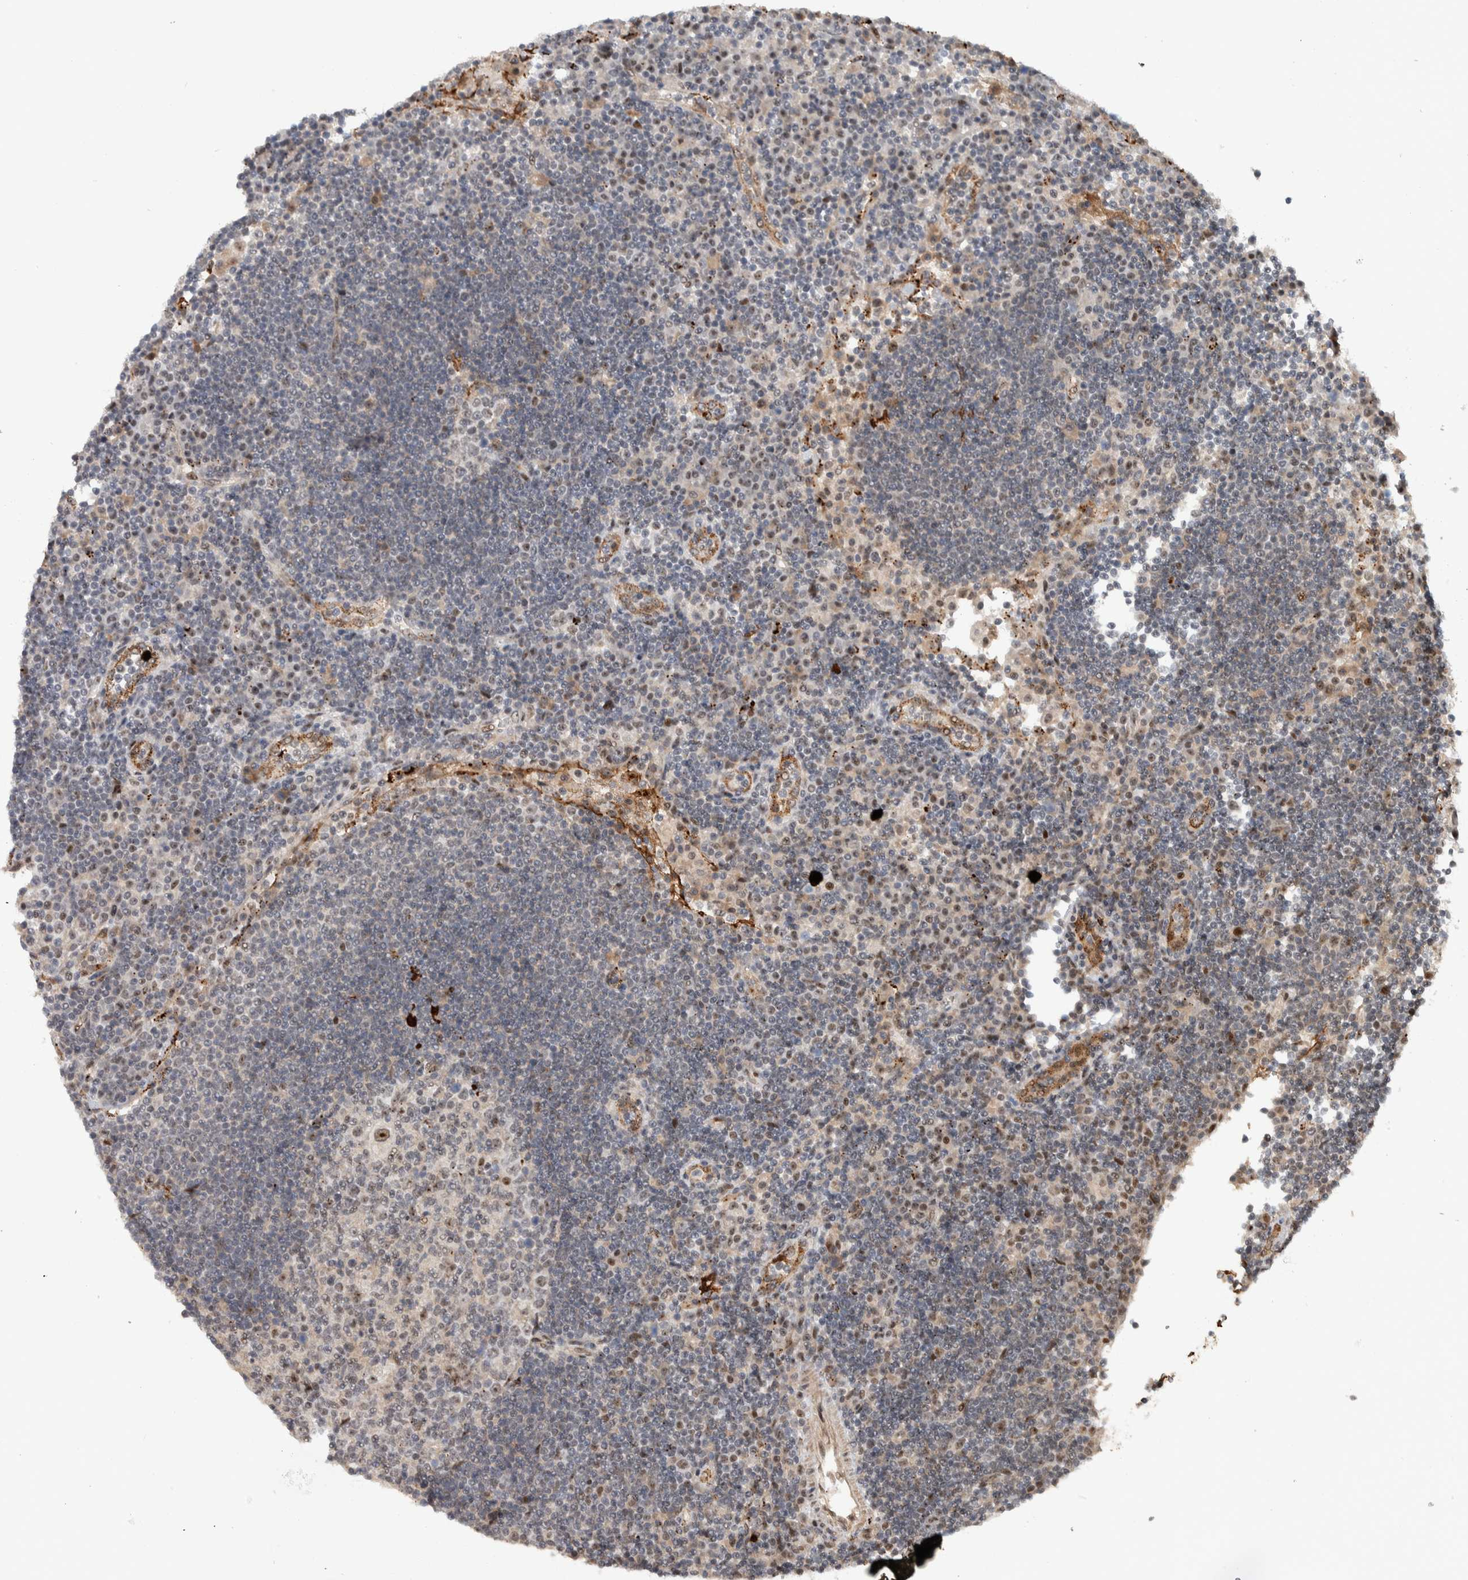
{"staining": {"intensity": "weak", "quantity": "25%-75%", "location": "nuclear"}, "tissue": "lymph node", "cell_type": "Germinal center cells", "image_type": "normal", "snomed": [{"axis": "morphology", "description": "Normal tissue, NOS"}, {"axis": "topography", "description": "Lymph node"}], "caption": "Lymph node stained with a brown dye exhibits weak nuclear positive expression in about 25%-75% of germinal center cells.", "gene": "ZFP91", "patient": {"sex": "female", "age": 53}}